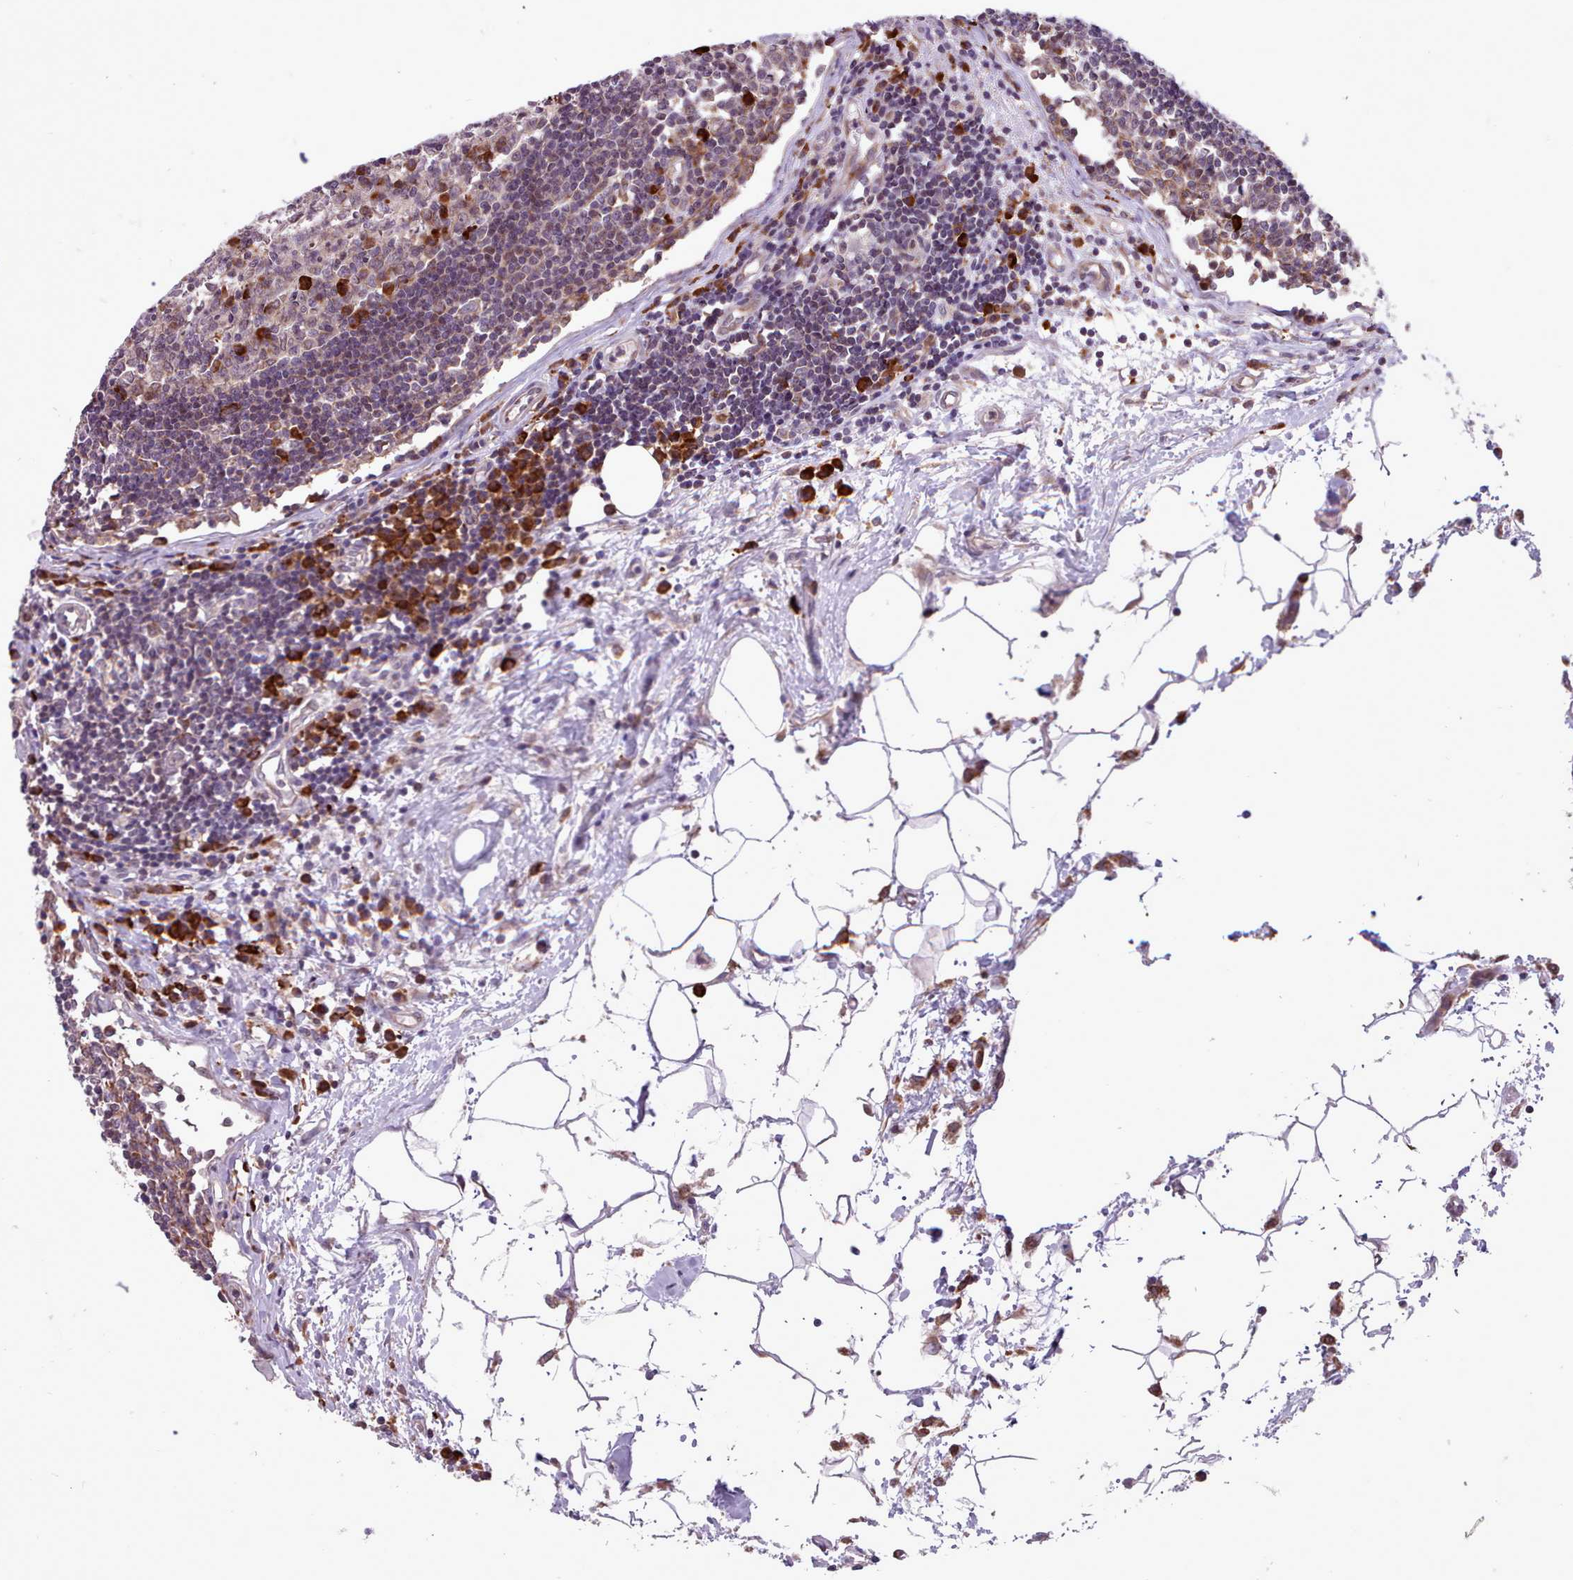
{"staining": {"intensity": "moderate", "quantity": "25%-75%", "location": "cytoplasmic/membranous"}, "tissue": "lymph node", "cell_type": "Germinal center cells", "image_type": "normal", "snomed": [{"axis": "morphology", "description": "Normal tissue, NOS"}, {"axis": "topography", "description": "Lymph node"}], "caption": "Protein expression analysis of benign human lymph node reveals moderate cytoplasmic/membranous staining in about 25%-75% of germinal center cells. The protein of interest is shown in brown color, while the nuclei are stained blue.", "gene": "TTLL3", "patient": {"sex": "female", "age": 55}}